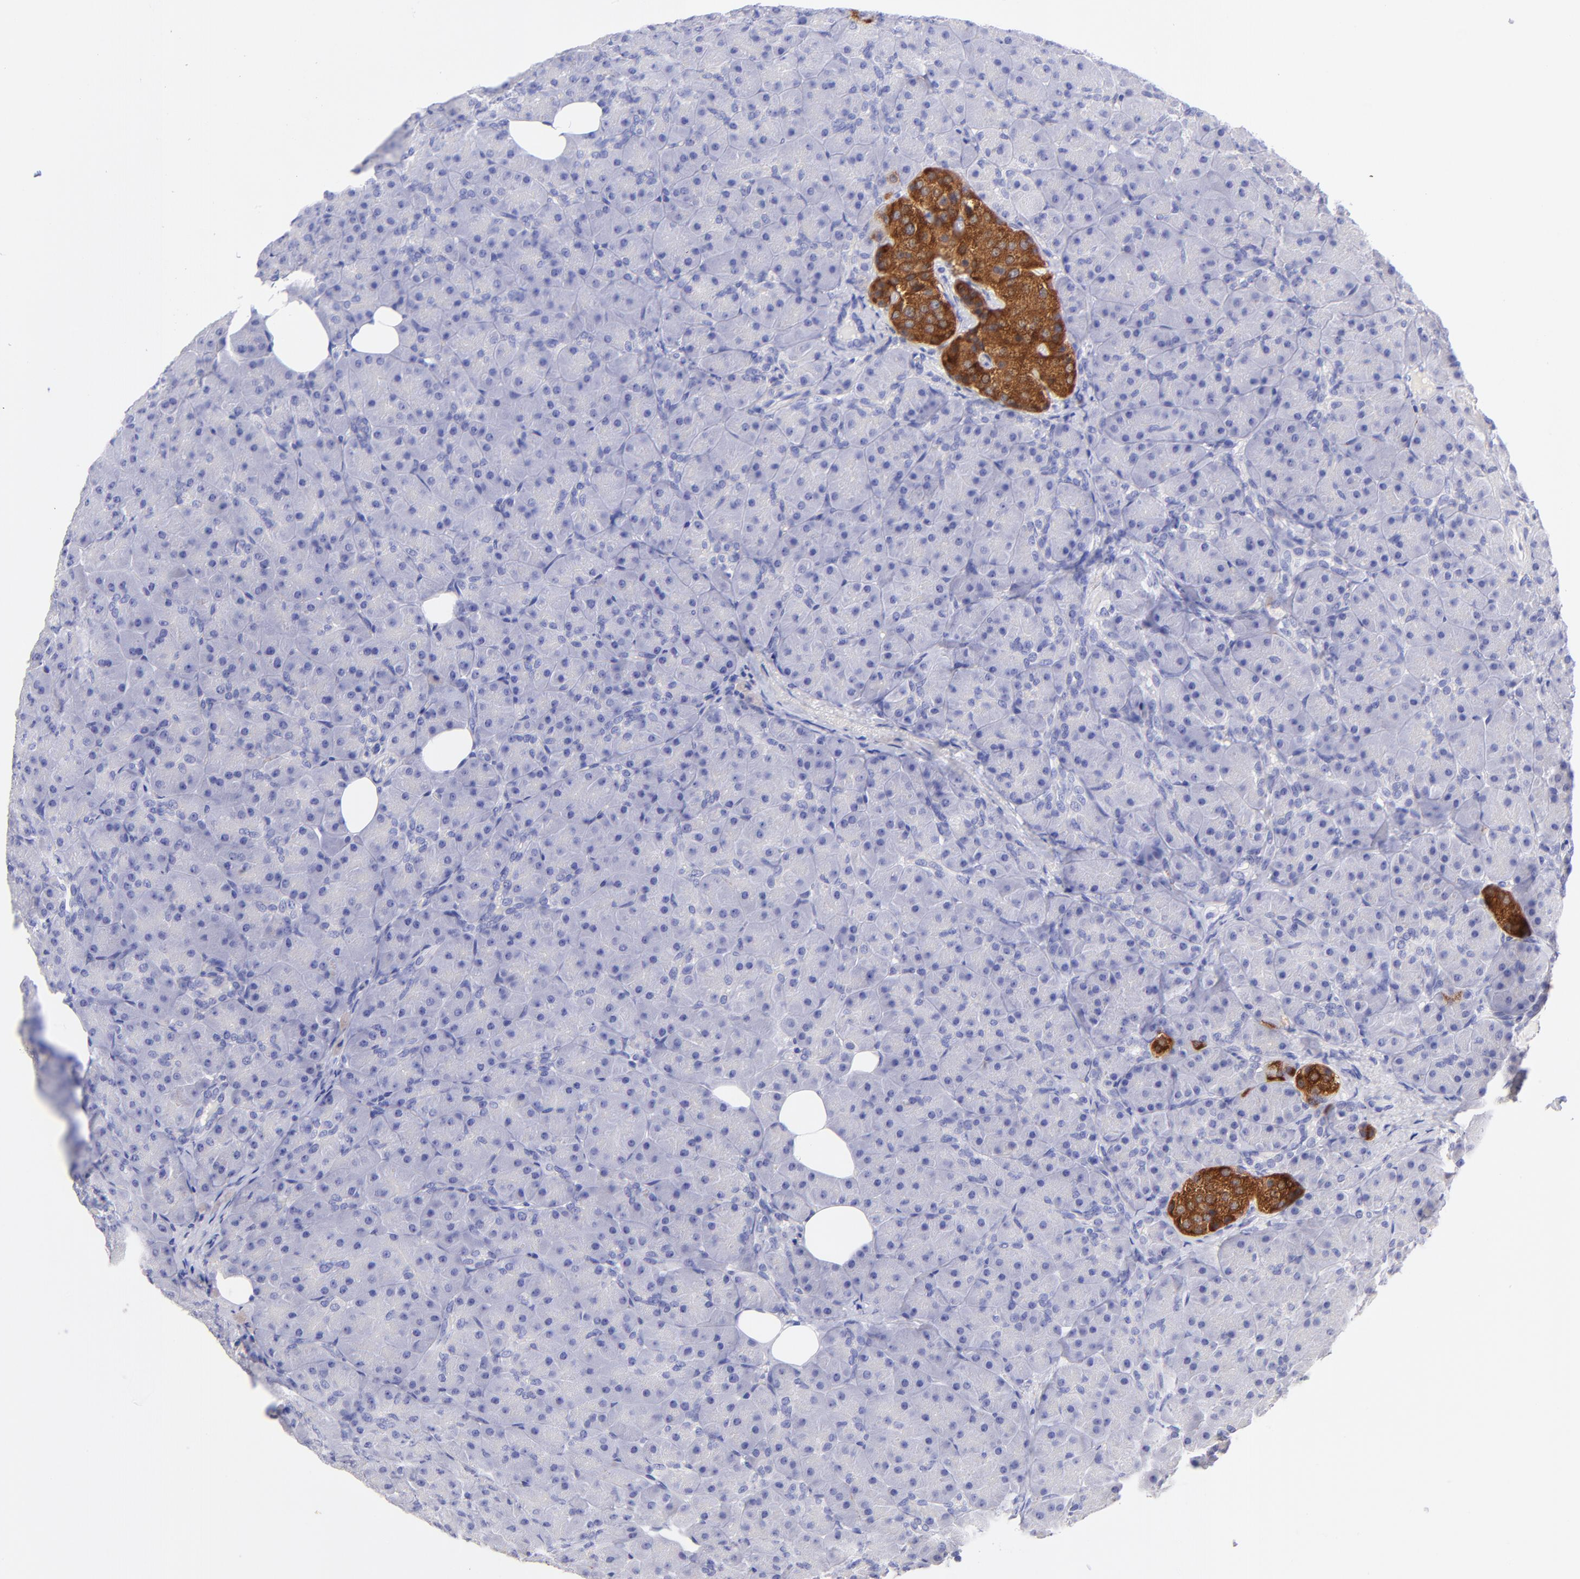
{"staining": {"intensity": "negative", "quantity": "none", "location": "none"}, "tissue": "pancreas", "cell_type": "Exocrine glandular cells", "image_type": "normal", "snomed": [{"axis": "morphology", "description": "Normal tissue, NOS"}, {"axis": "topography", "description": "Pancreas"}], "caption": "Photomicrograph shows no significant protein positivity in exocrine glandular cells of benign pancreas.", "gene": "RAB3B", "patient": {"sex": "male", "age": 66}}